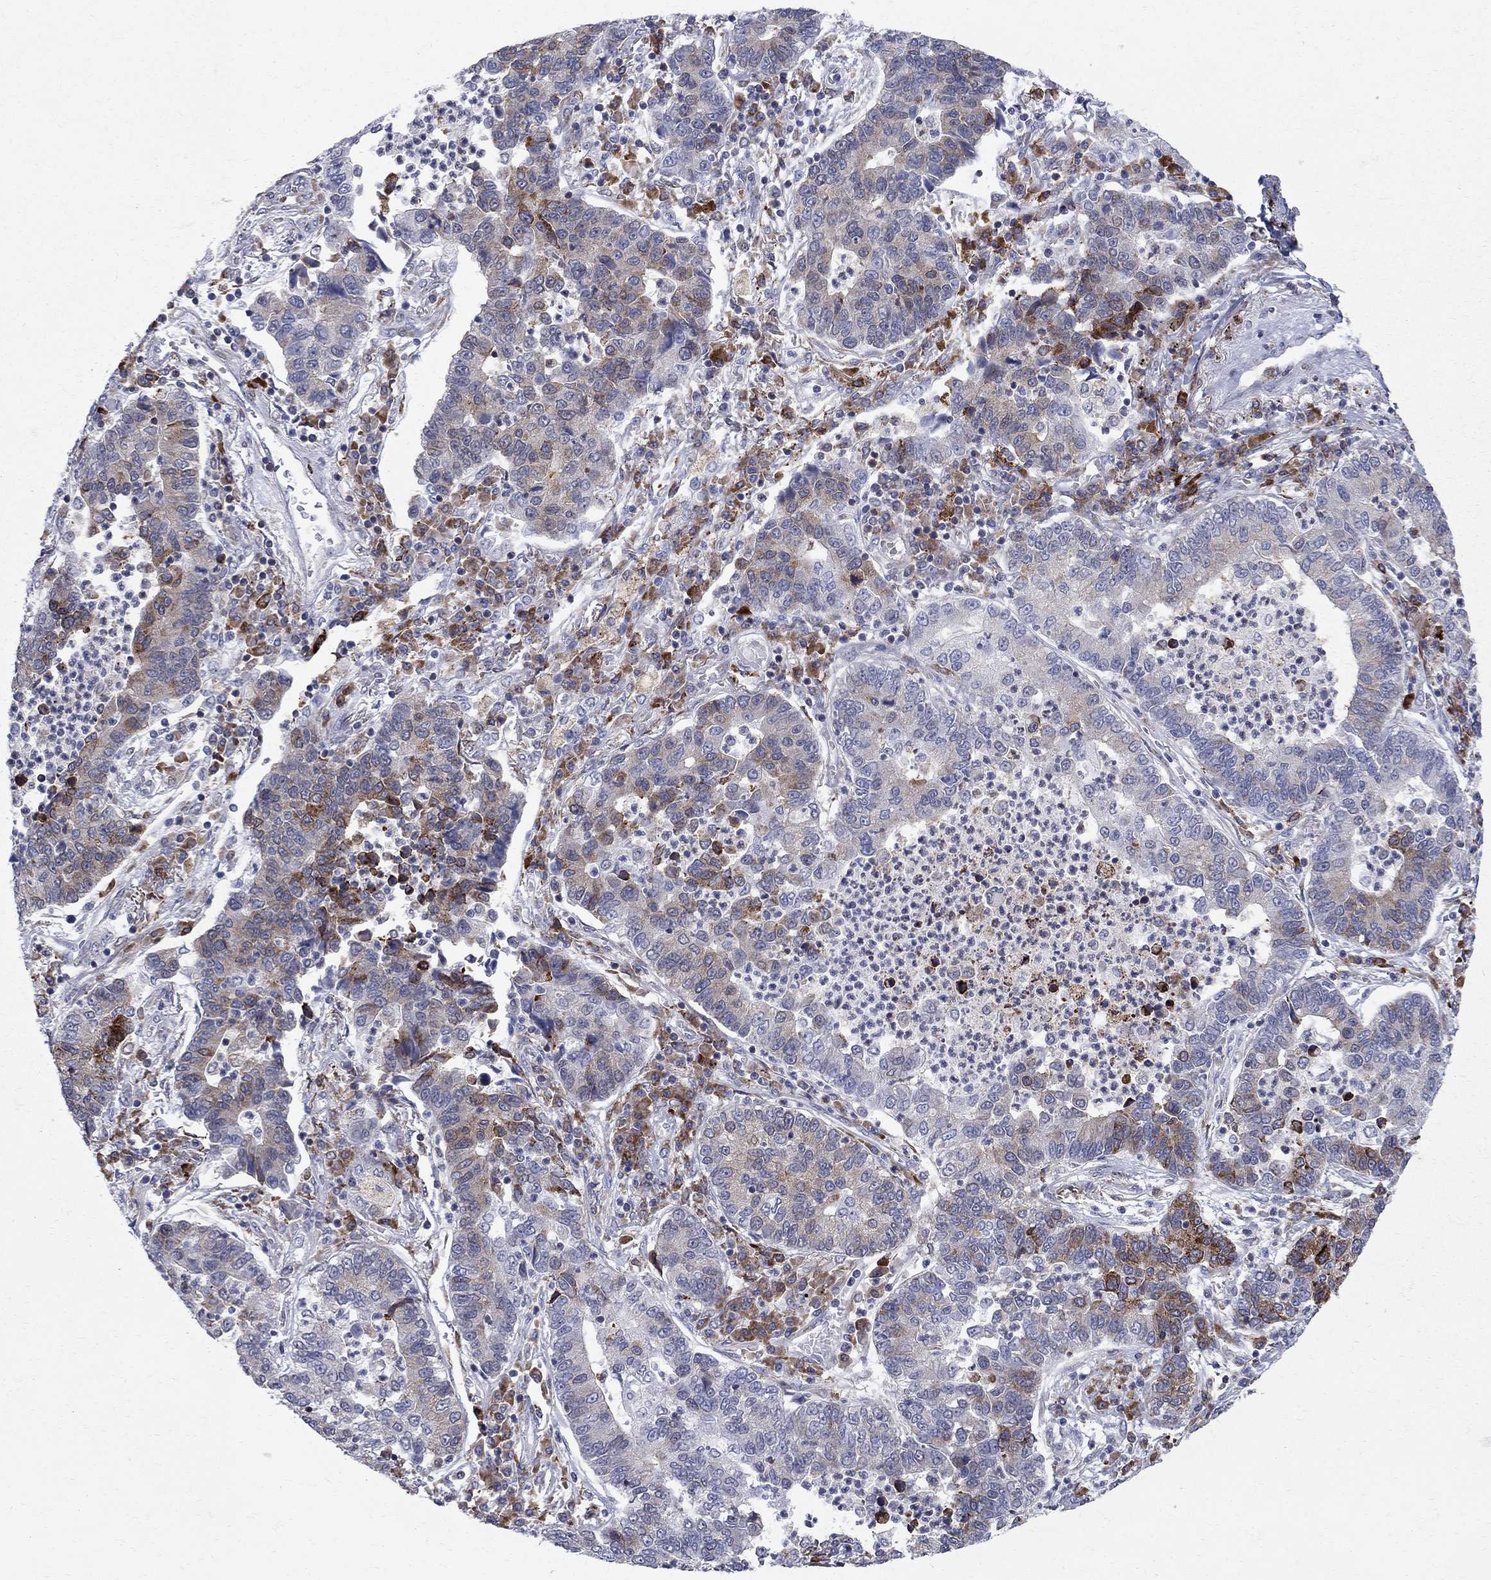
{"staining": {"intensity": "strong", "quantity": "<25%", "location": "cytoplasmic/membranous"}, "tissue": "lung cancer", "cell_type": "Tumor cells", "image_type": "cancer", "snomed": [{"axis": "morphology", "description": "Adenocarcinoma, NOS"}, {"axis": "topography", "description": "Lung"}], "caption": "A histopathology image showing strong cytoplasmic/membranous expression in about <25% of tumor cells in adenocarcinoma (lung), as visualized by brown immunohistochemical staining.", "gene": "CAB39L", "patient": {"sex": "female", "age": 57}}